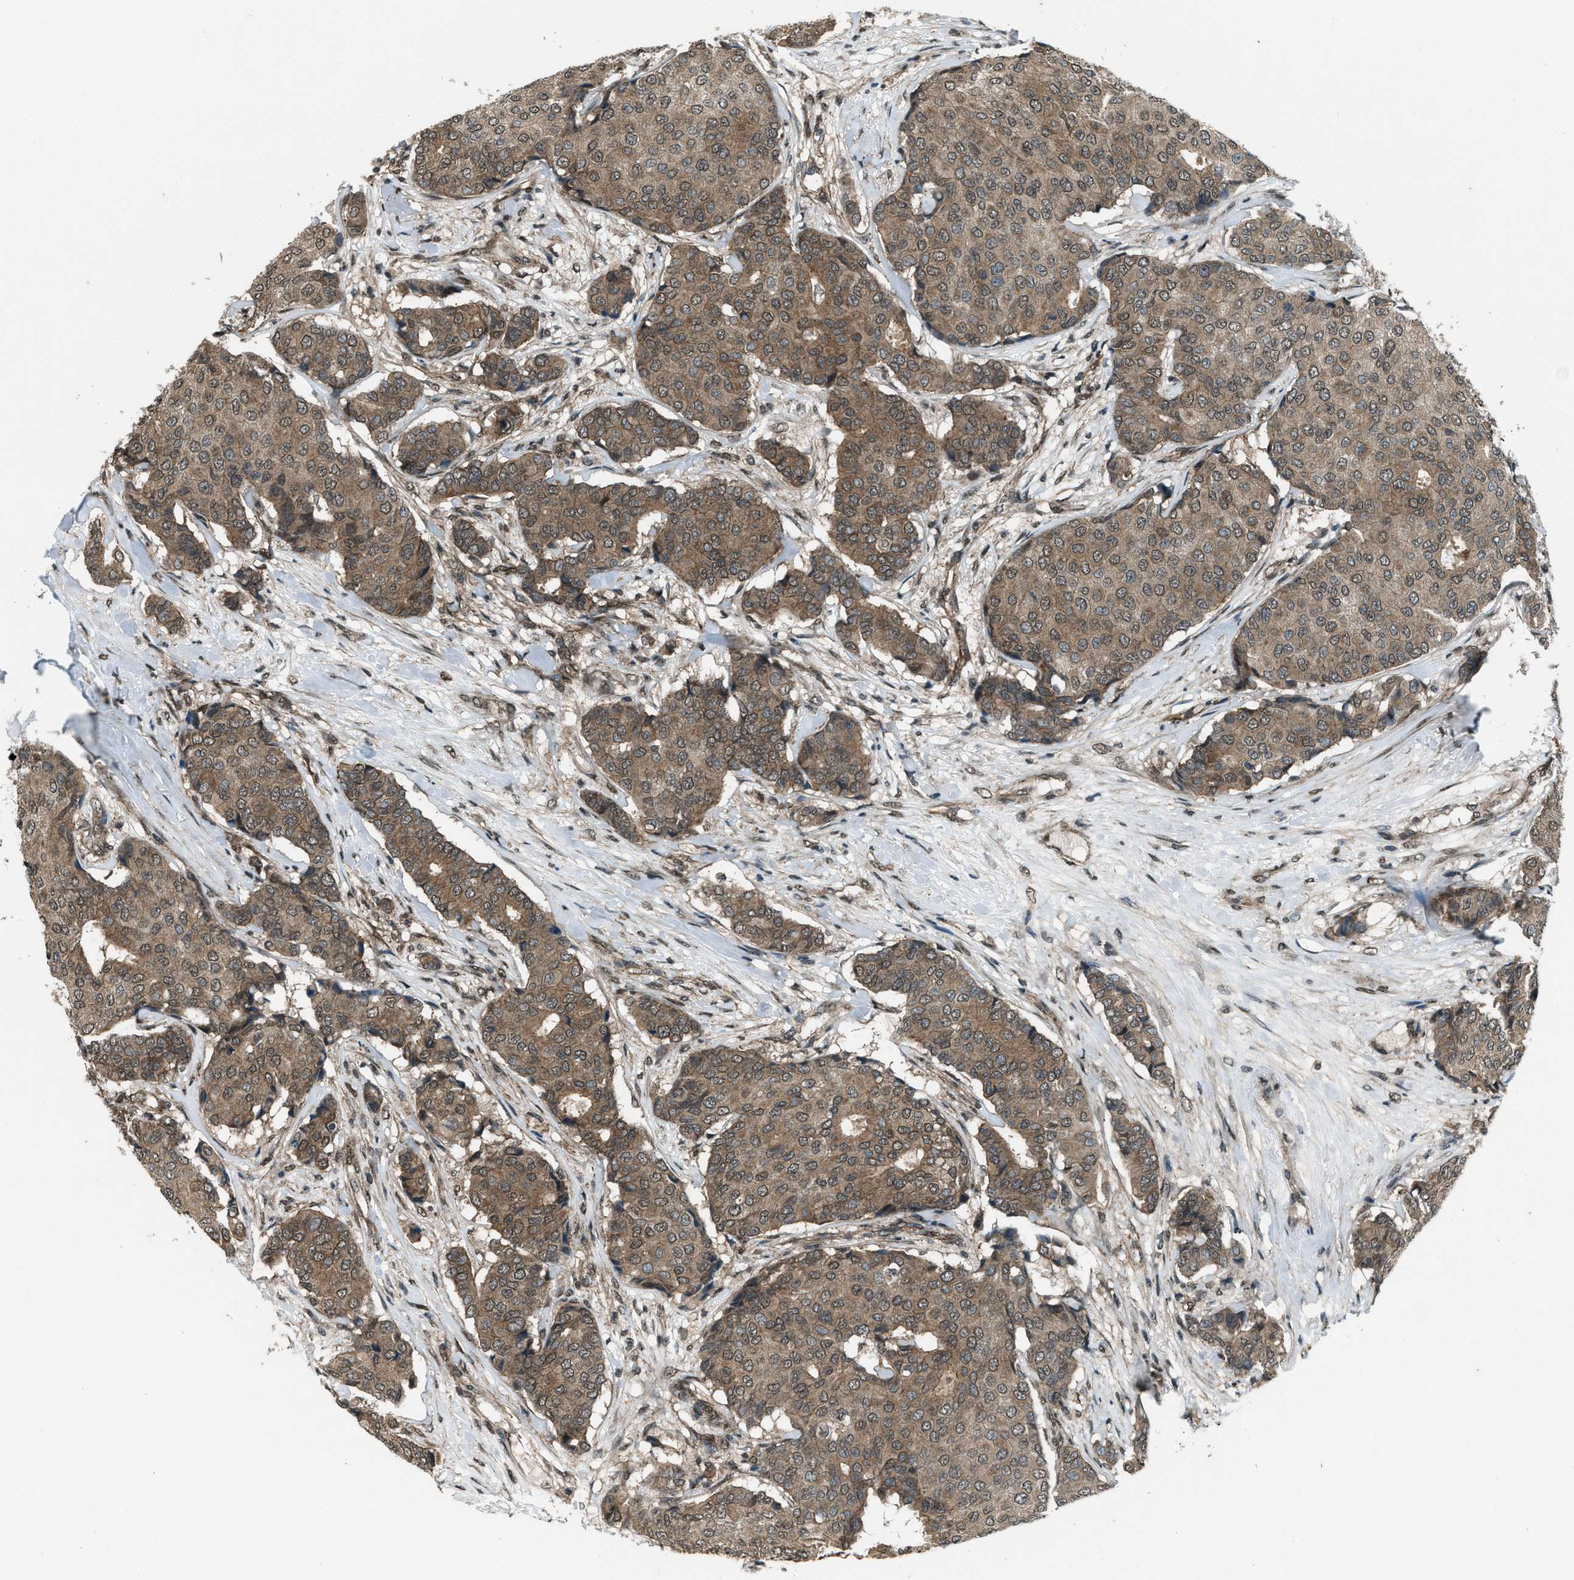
{"staining": {"intensity": "moderate", "quantity": ">75%", "location": "cytoplasmic/membranous"}, "tissue": "breast cancer", "cell_type": "Tumor cells", "image_type": "cancer", "snomed": [{"axis": "morphology", "description": "Duct carcinoma"}, {"axis": "topography", "description": "Breast"}], "caption": "Moderate cytoplasmic/membranous expression is appreciated in approximately >75% of tumor cells in intraductal carcinoma (breast).", "gene": "SVIL", "patient": {"sex": "female", "age": 75}}